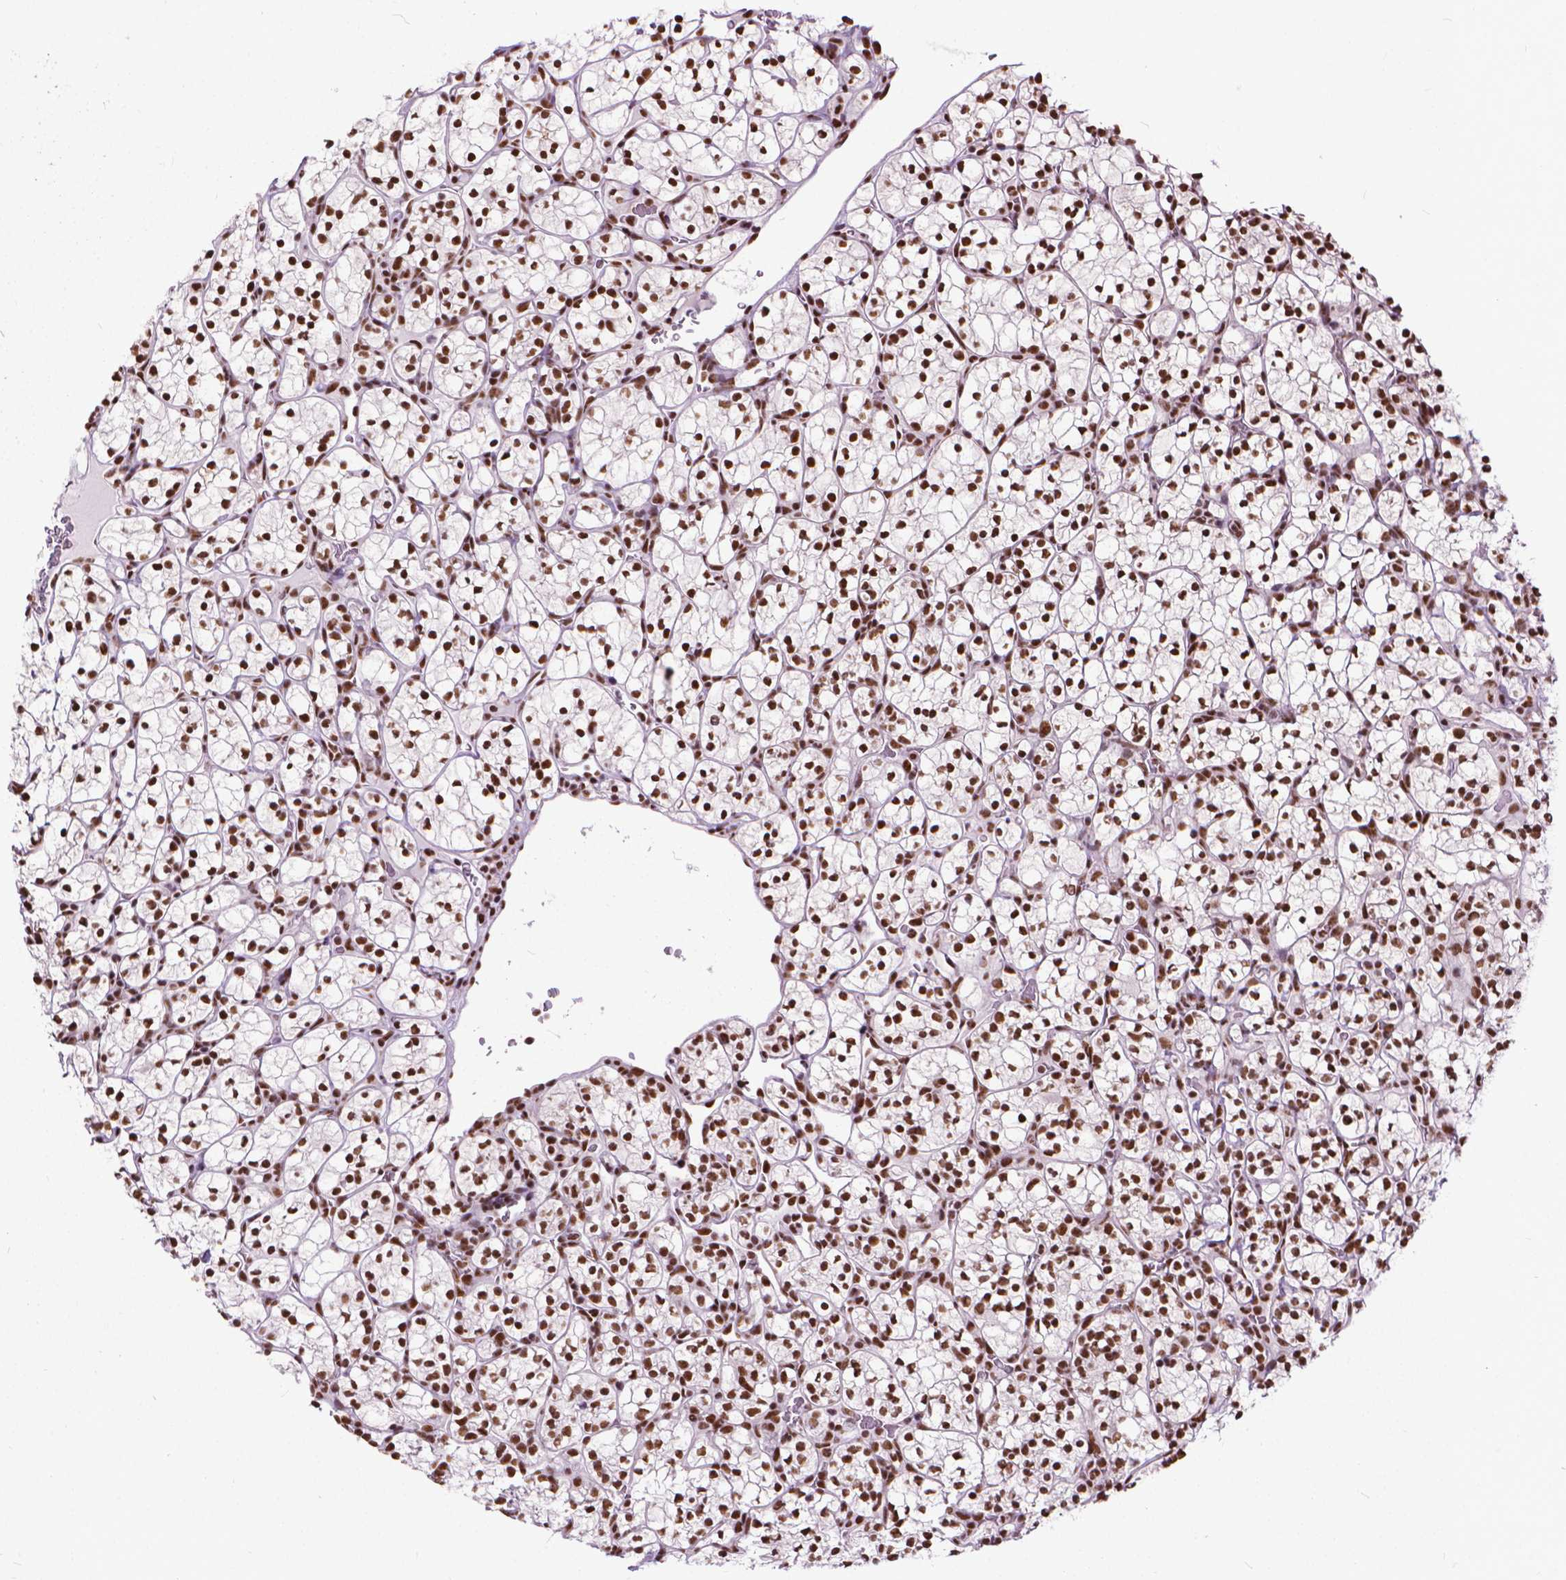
{"staining": {"intensity": "strong", "quantity": ">75%", "location": "nuclear"}, "tissue": "renal cancer", "cell_type": "Tumor cells", "image_type": "cancer", "snomed": [{"axis": "morphology", "description": "Adenocarcinoma, NOS"}, {"axis": "topography", "description": "Kidney"}], "caption": "IHC histopathology image of neoplastic tissue: renal cancer stained using immunohistochemistry demonstrates high levels of strong protein expression localized specifically in the nuclear of tumor cells, appearing as a nuclear brown color.", "gene": "AKAP8", "patient": {"sex": "female", "age": 89}}